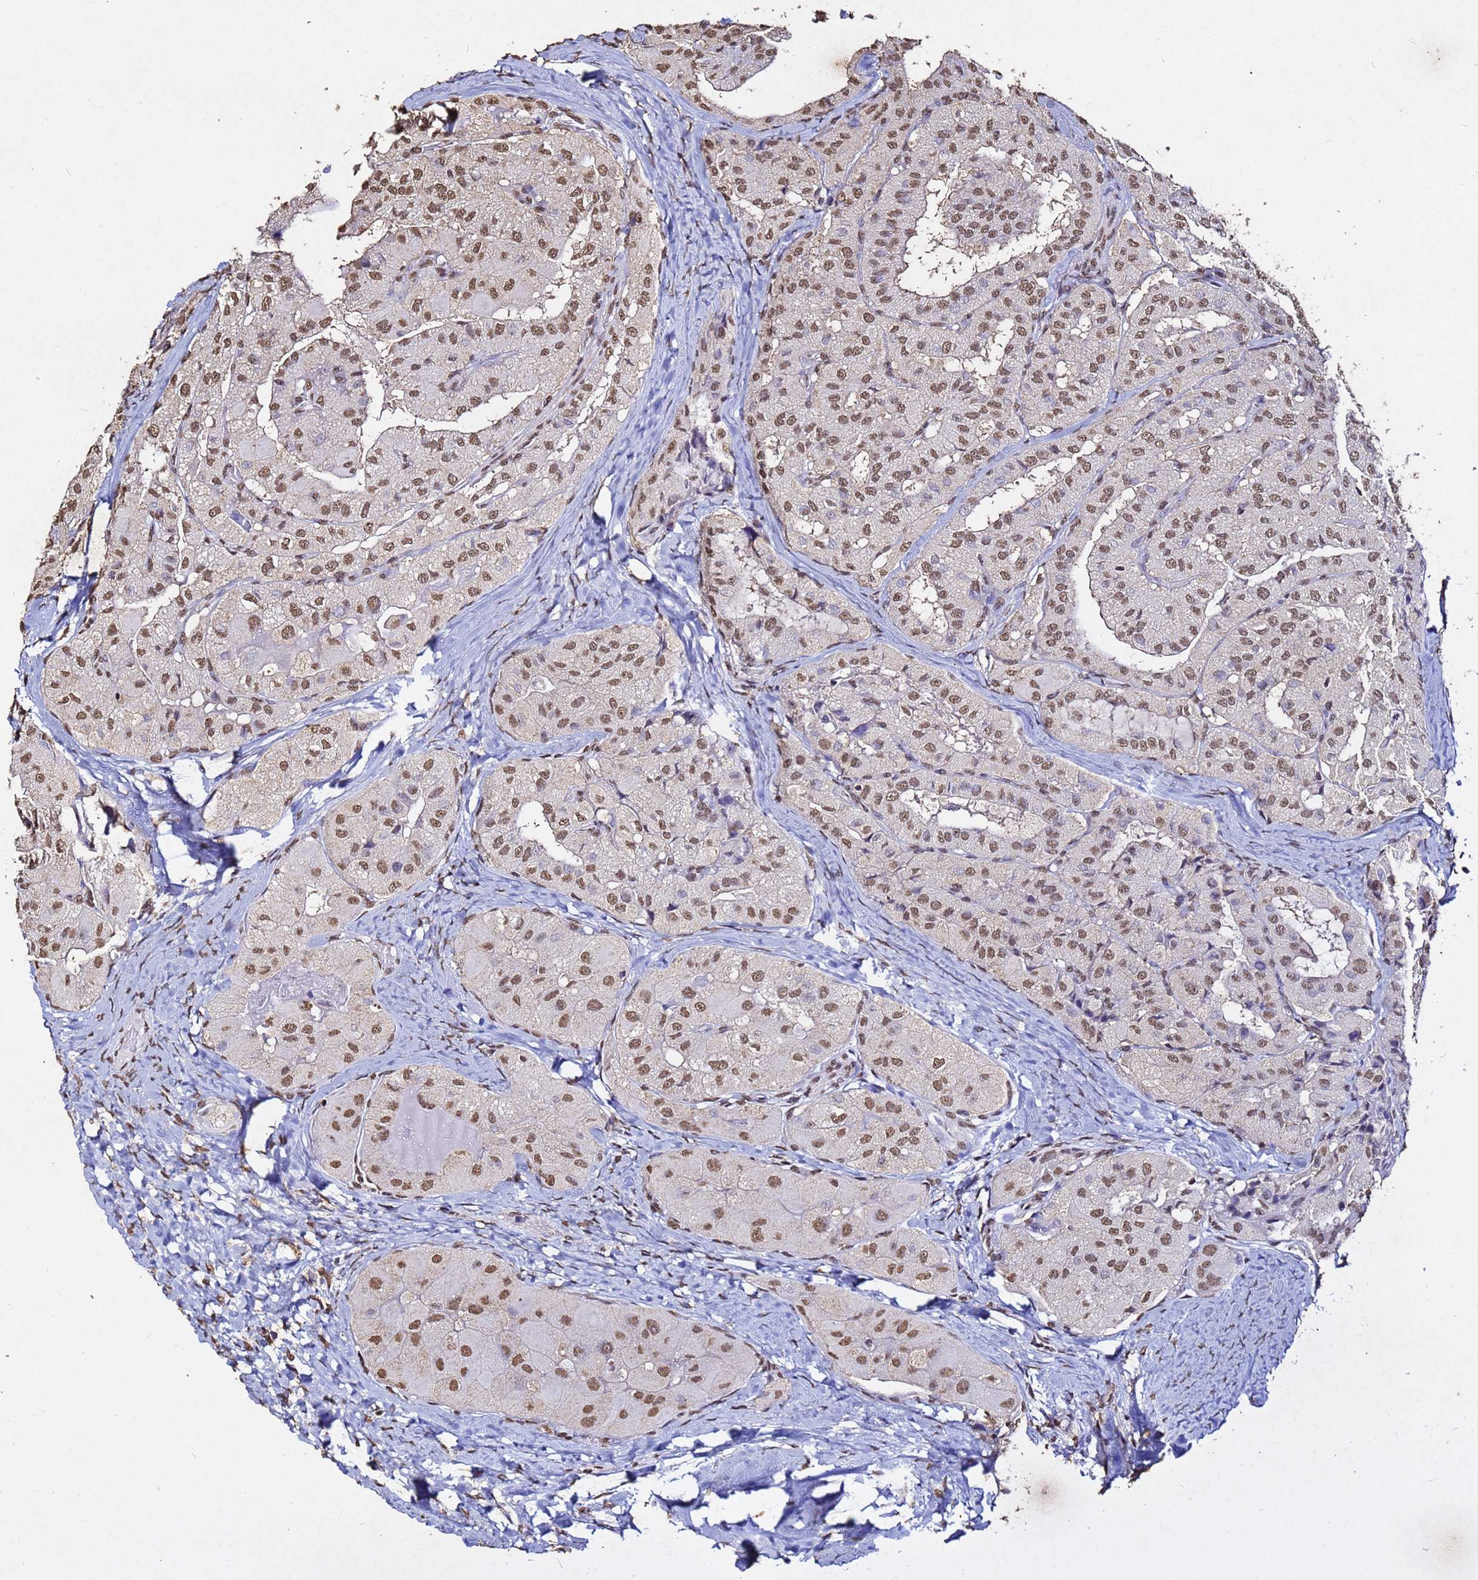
{"staining": {"intensity": "moderate", "quantity": ">75%", "location": "nuclear"}, "tissue": "thyroid cancer", "cell_type": "Tumor cells", "image_type": "cancer", "snomed": [{"axis": "morphology", "description": "Normal tissue, NOS"}, {"axis": "morphology", "description": "Papillary adenocarcinoma, NOS"}, {"axis": "topography", "description": "Thyroid gland"}], "caption": "Thyroid papillary adenocarcinoma stained with DAB (3,3'-diaminobenzidine) IHC demonstrates medium levels of moderate nuclear staining in approximately >75% of tumor cells.", "gene": "MYOCD", "patient": {"sex": "female", "age": 59}}